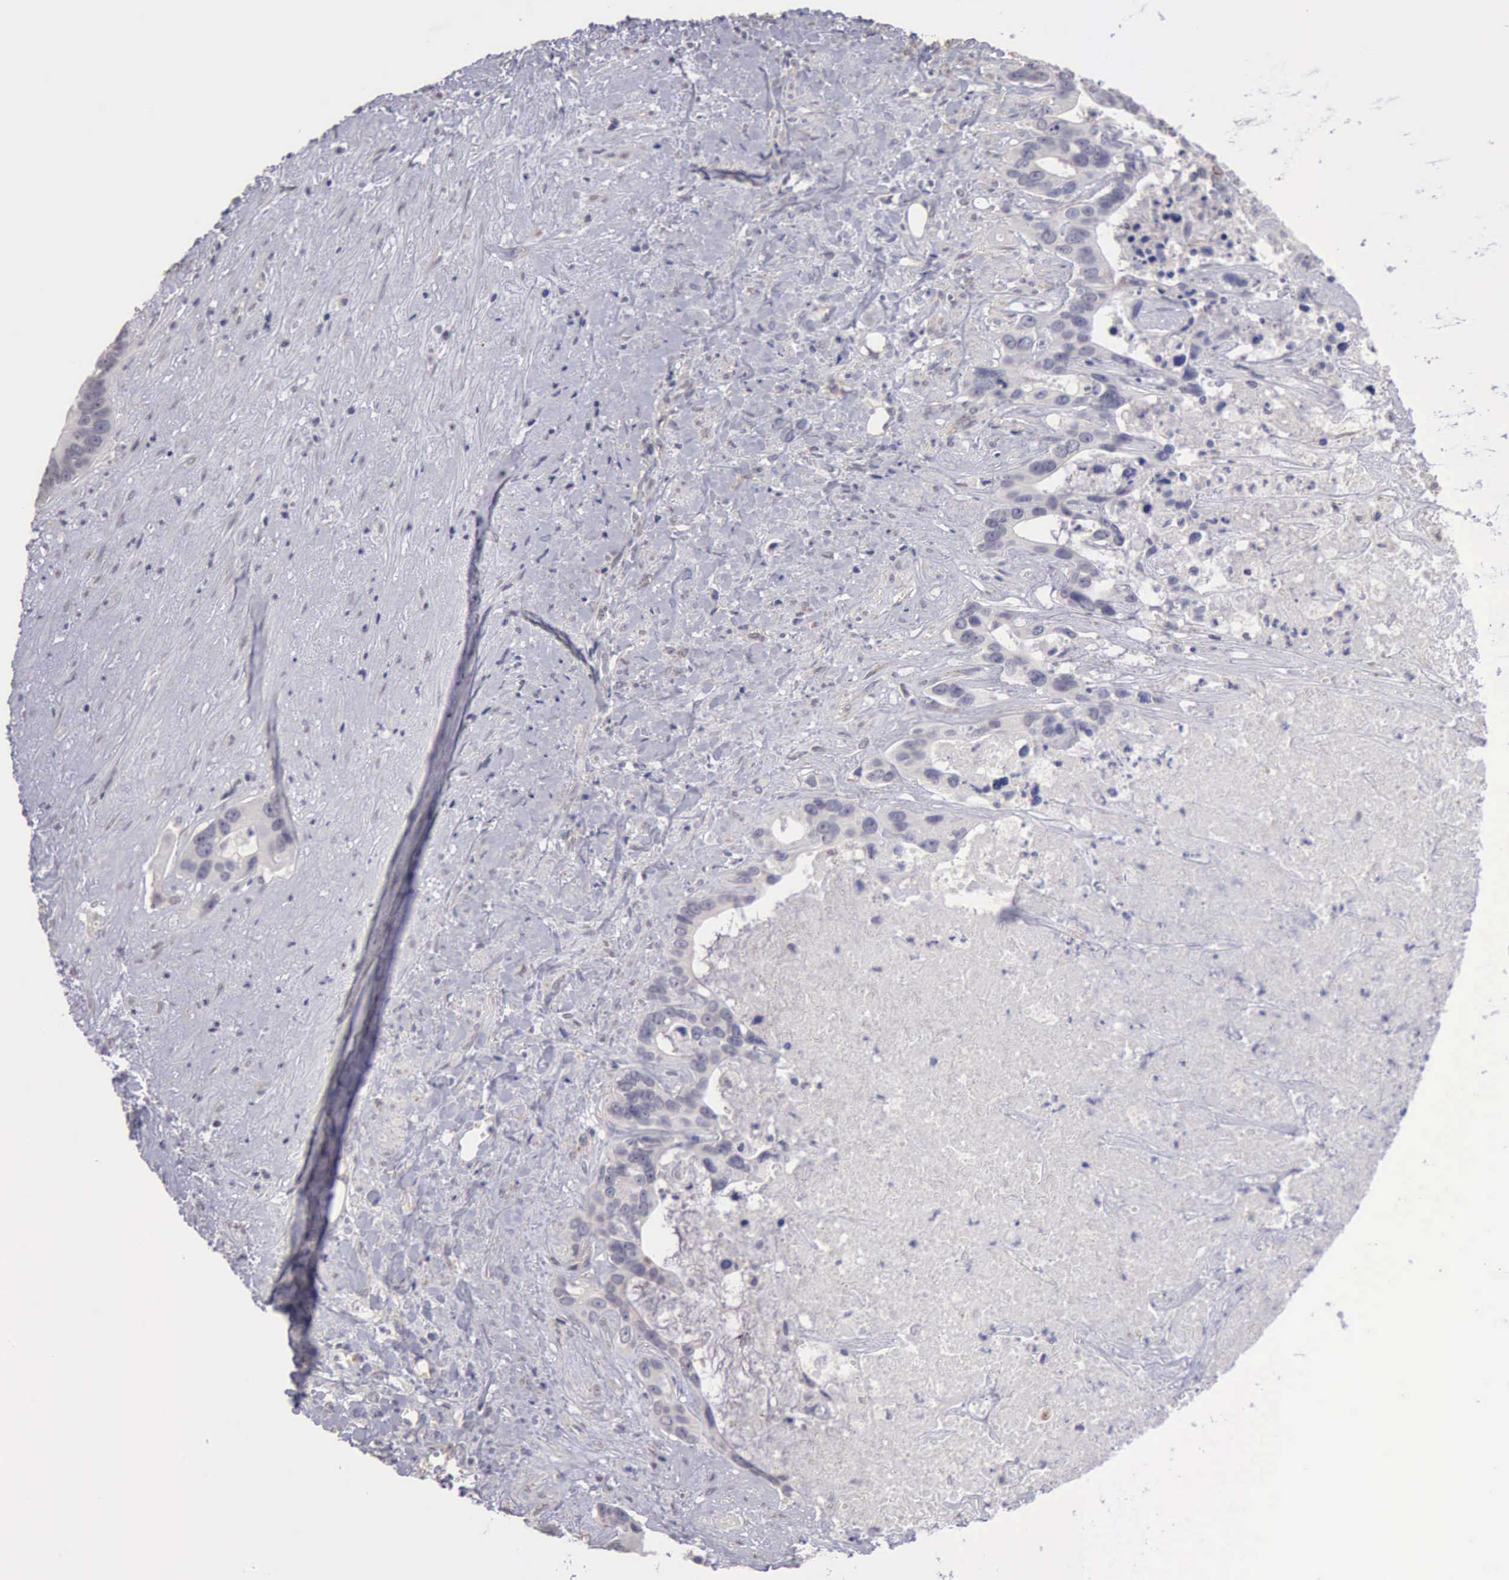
{"staining": {"intensity": "negative", "quantity": "none", "location": "none"}, "tissue": "liver cancer", "cell_type": "Tumor cells", "image_type": "cancer", "snomed": [{"axis": "morphology", "description": "Cholangiocarcinoma"}, {"axis": "topography", "description": "Liver"}], "caption": "Liver cancer (cholangiocarcinoma) stained for a protein using immunohistochemistry exhibits no staining tumor cells.", "gene": "KCND1", "patient": {"sex": "female", "age": 65}}